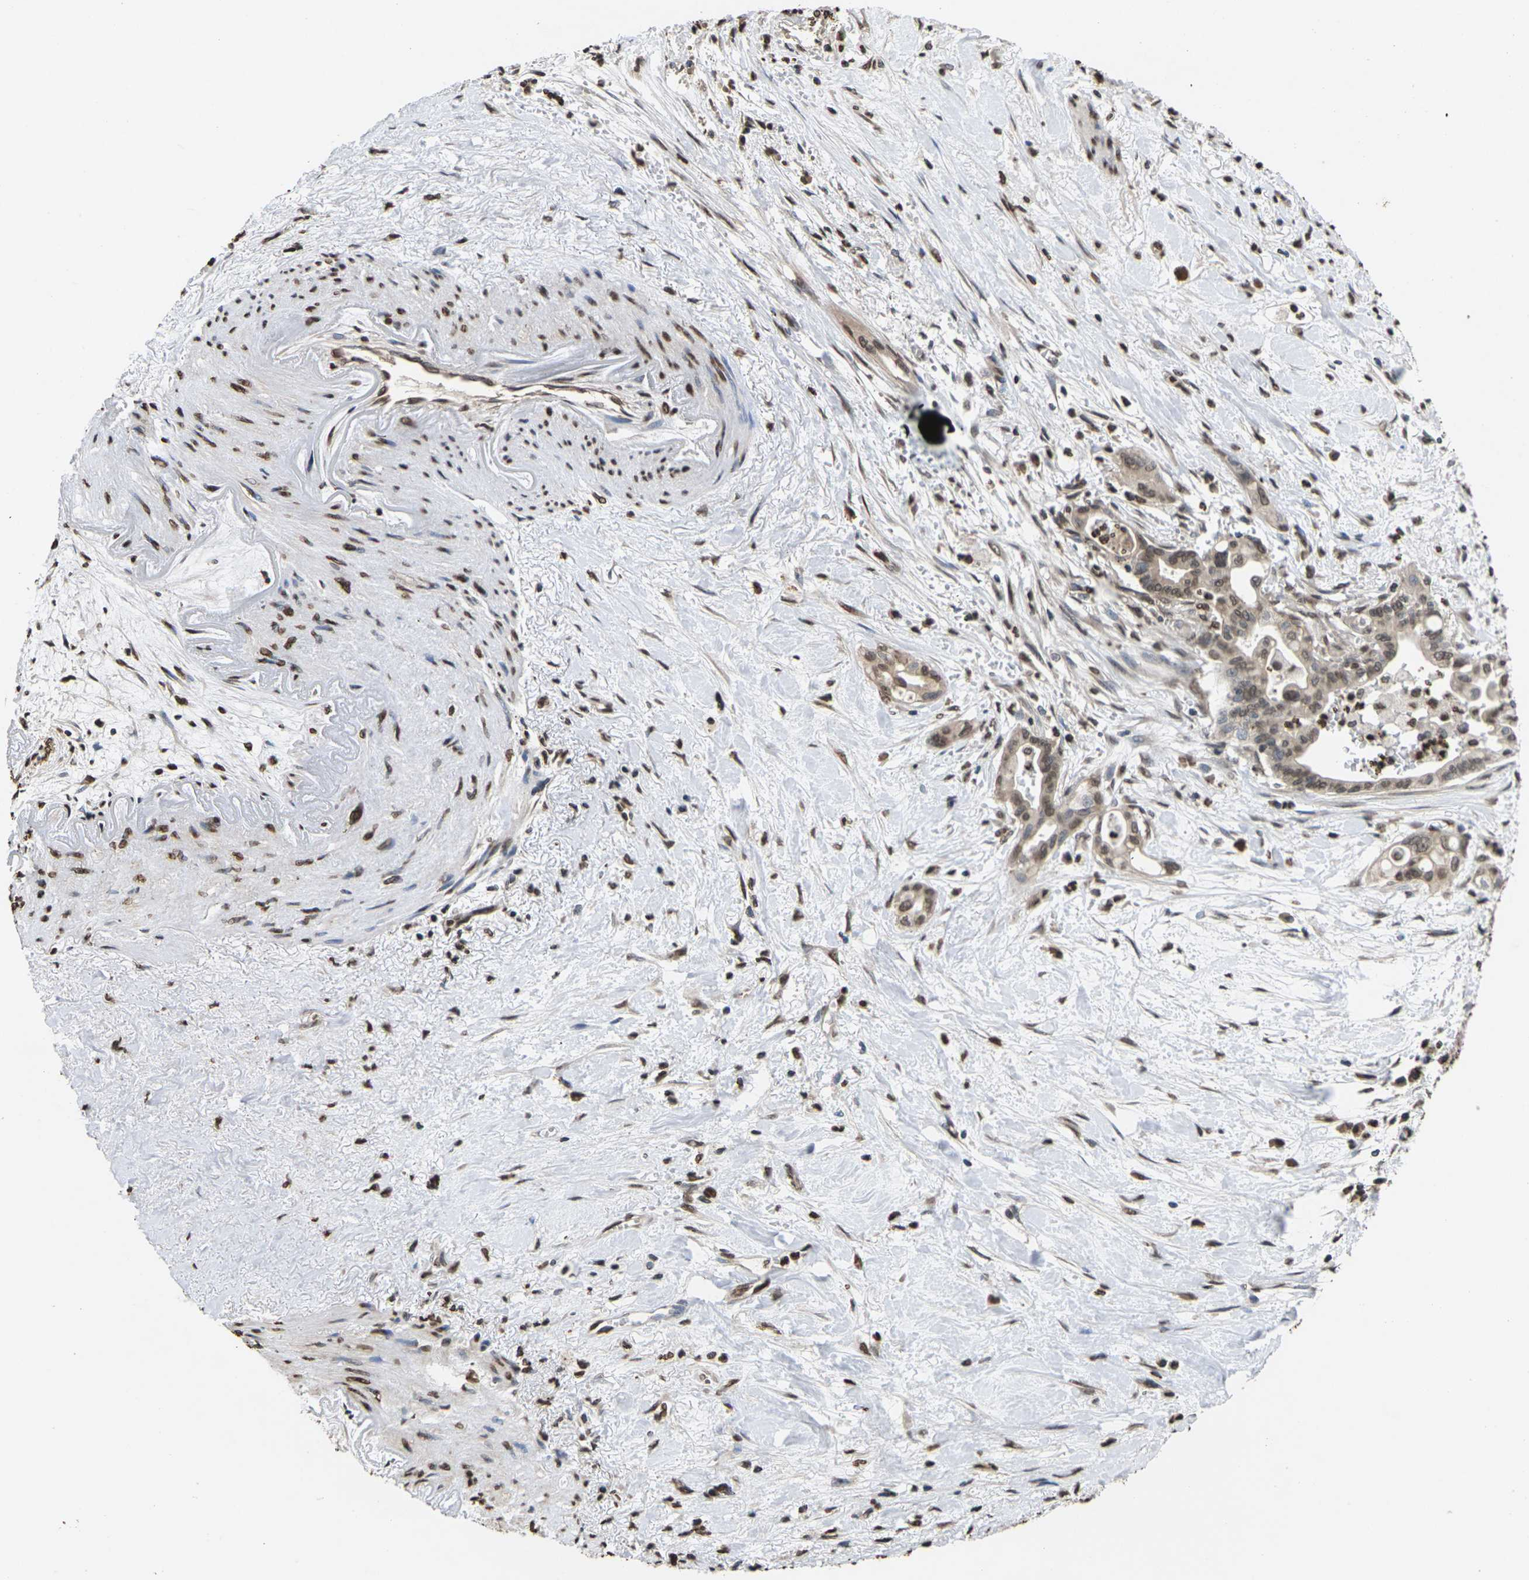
{"staining": {"intensity": "moderate", "quantity": ">75%", "location": "nuclear"}, "tissue": "pancreatic cancer", "cell_type": "Tumor cells", "image_type": "cancer", "snomed": [{"axis": "morphology", "description": "Adenocarcinoma, NOS"}, {"axis": "topography", "description": "Pancreas"}], "caption": "High-magnification brightfield microscopy of adenocarcinoma (pancreatic) stained with DAB (3,3'-diaminobenzidine) (brown) and counterstained with hematoxylin (blue). tumor cells exhibit moderate nuclear staining is appreciated in approximately>75% of cells.", "gene": "EMSY", "patient": {"sex": "male", "age": 70}}